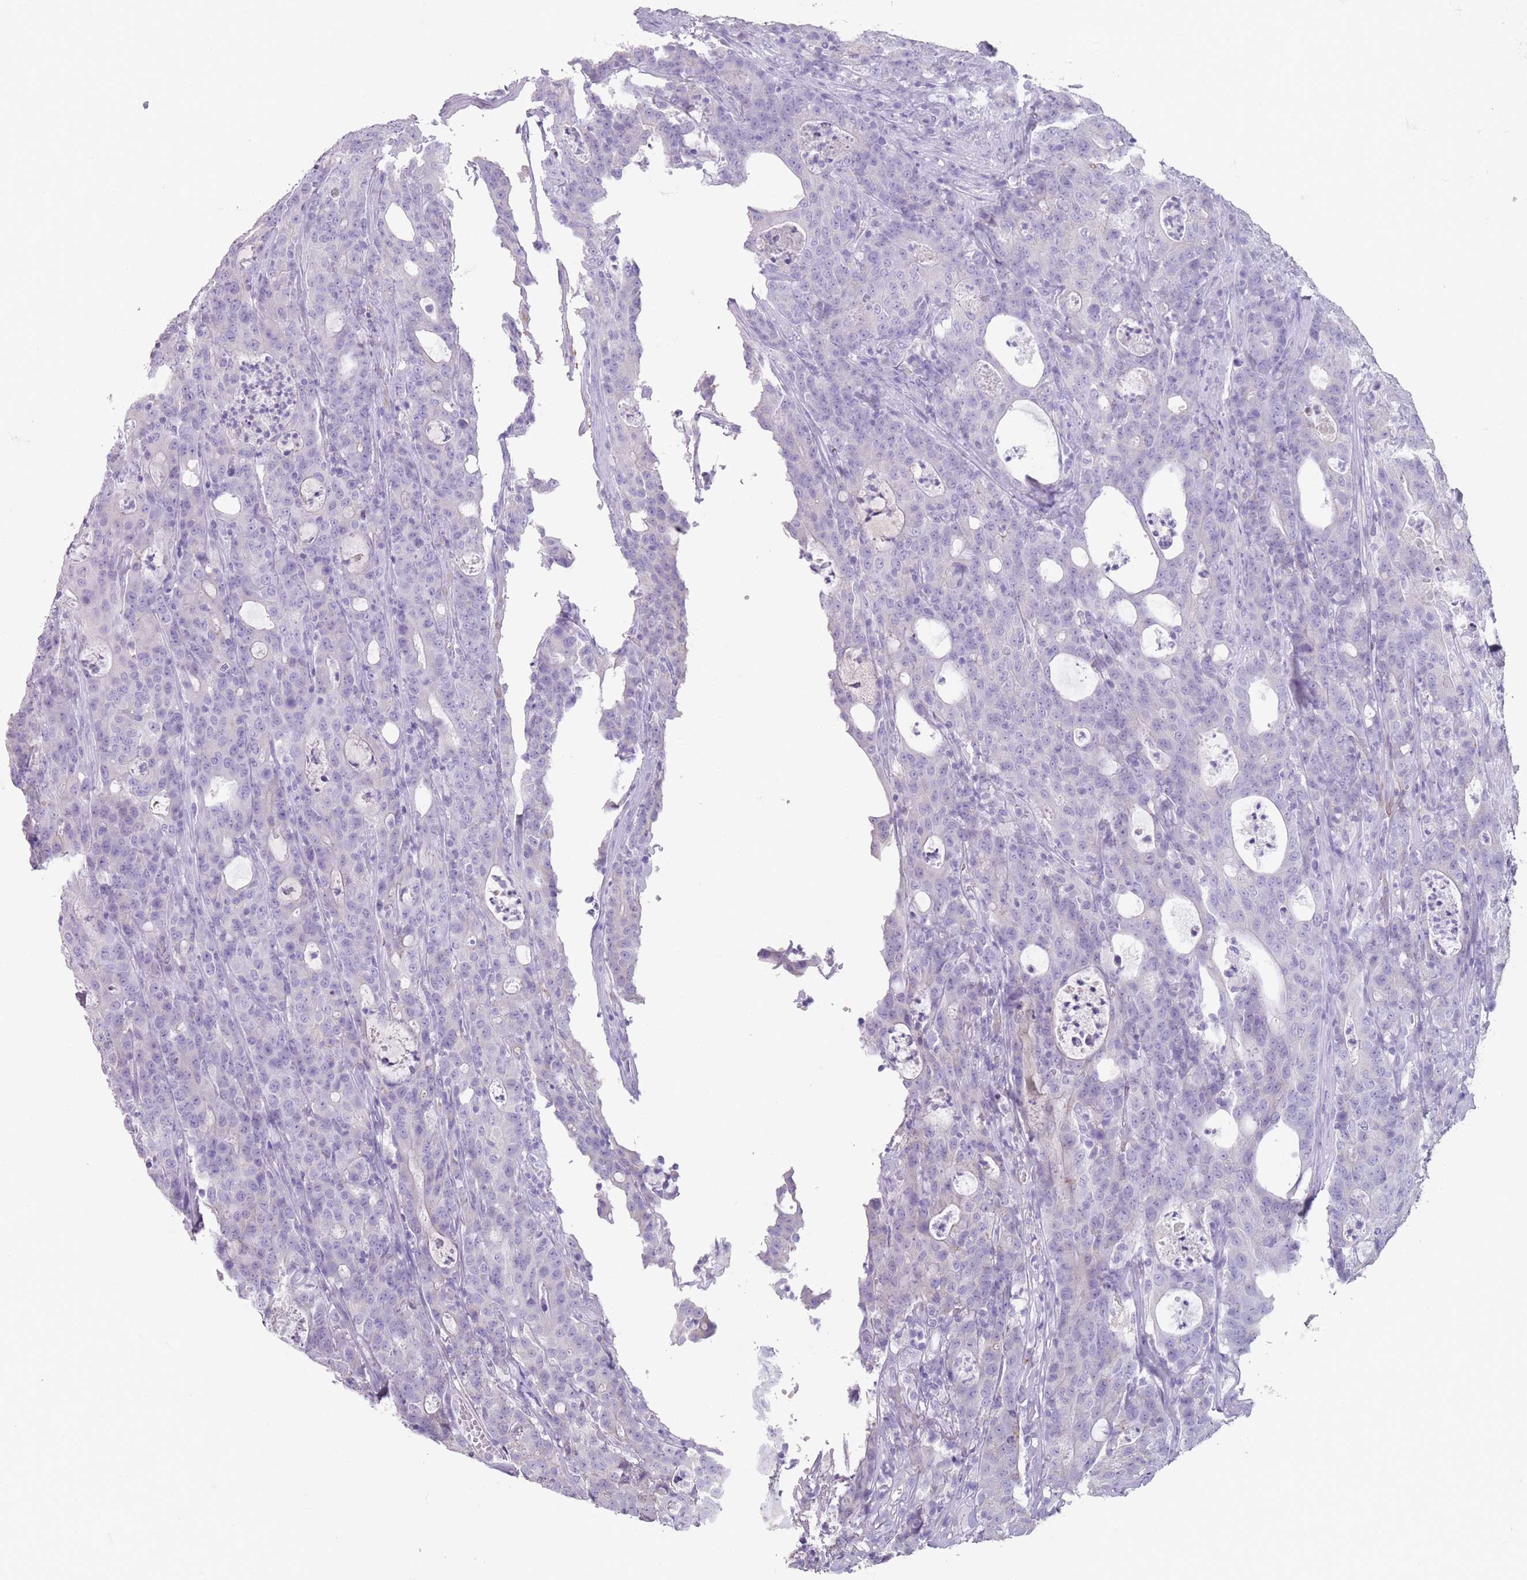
{"staining": {"intensity": "negative", "quantity": "none", "location": "none"}, "tissue": "colorectal cancer", "cell_type": "Tumor cells", "image_type": "cancer", "snomed": [{"axis": "morphology", "description": "Adenocarcinoma, NOS"}, {"axis": "topography", "description": "Colon"}], "caption": "This is a photomicrograph of immunohistochemistry (IHC) staining of colorectal cancer (adenocarcinoma), which shows no staining in tumor cells.", "gene": "RHBG", "patient": {"sex": "male", "age": 83}}